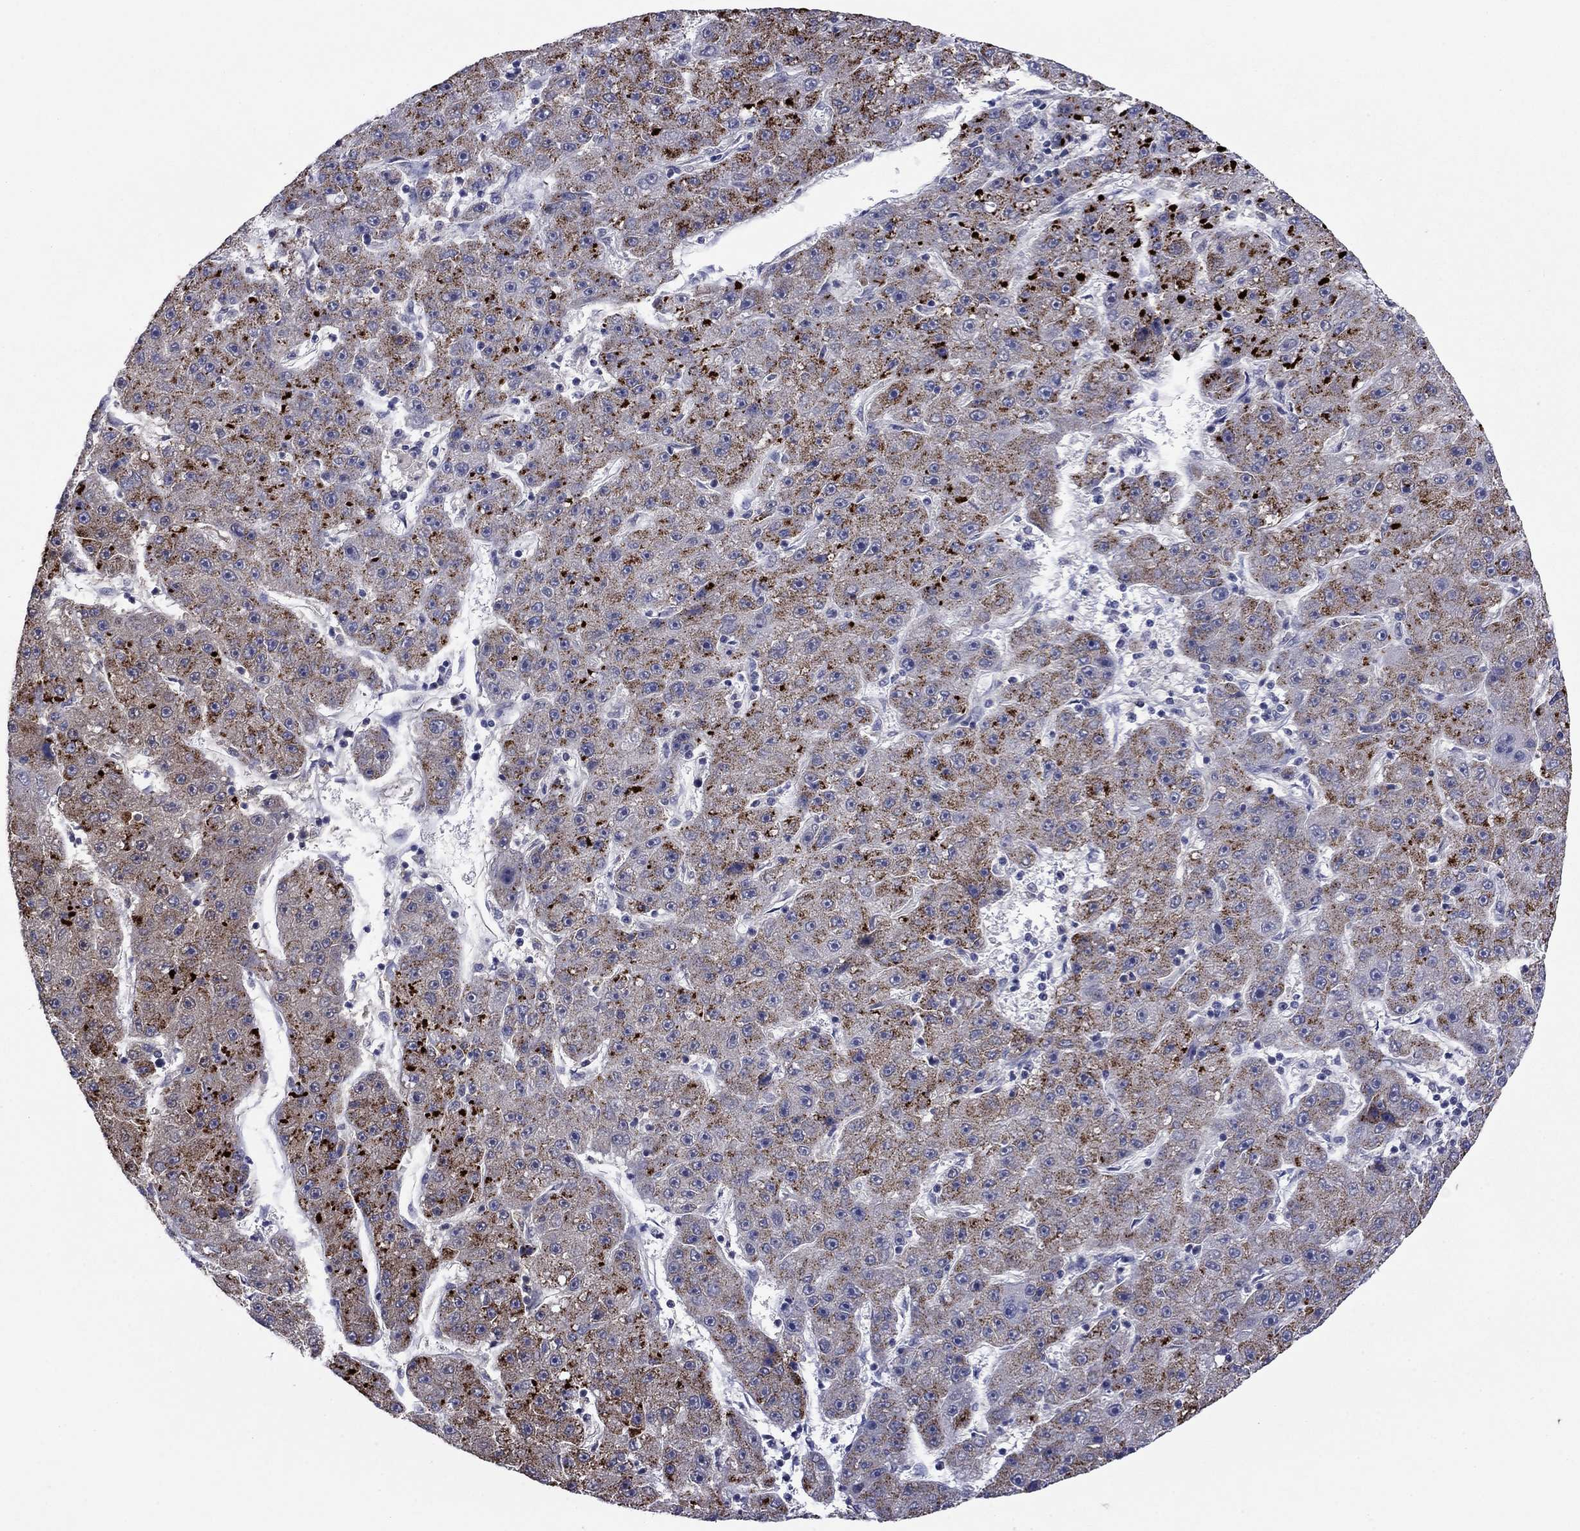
{"staining": {"intensity": "strong", "quantity": "25%-75%", "location": "cytoplasmic/membranous"}, "tissue": "liver cancer", "cell_type": "Tumor cells", "image_type": "cancer", "snomed": [{"axis": "morphology", "description": "Carcinoma, Hepatocellular, NOS"}, {"axis": "topography", "description": "Liver"}], "caption": "Protein expression analysis of human liver cancer (hepatocellular carcinoma) reveals strong cytoplasmic/membranous expression in approximately 25%-75% of tumor cells.", "gene": "HAO1", "patient": {"sex": "male", "age": 67}}